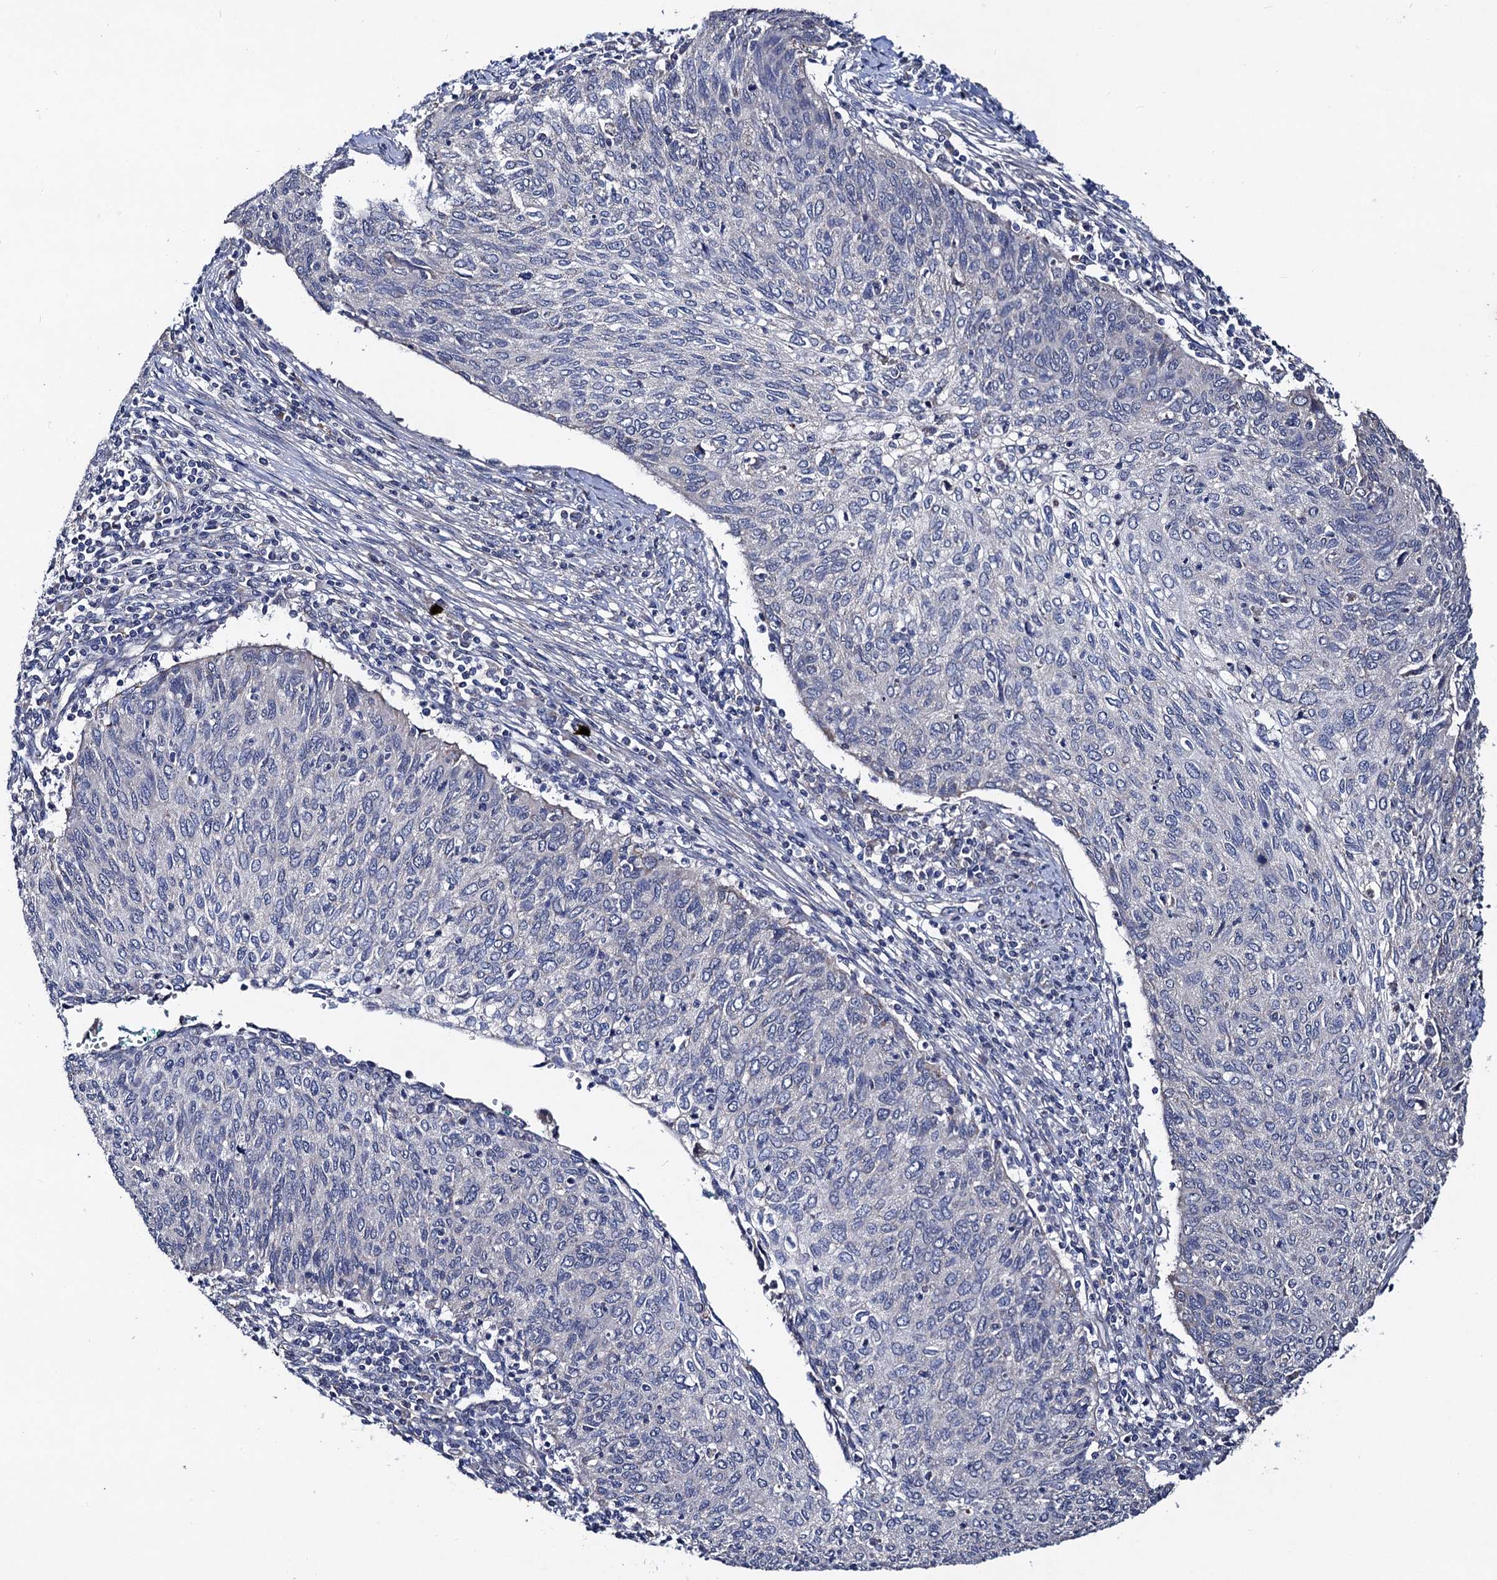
{"staining": {"intensity": "negative", "quantity": "none", "location": "none"}, "tissue": "cervical cancer", "cell_type": "Tumor cells", "image_type": "cancer", "snomed": [{"axis": "morphology", "description": "Squamous cell carcinoma, NOS"}, {"axis": "topography", "description": "Cervix"}], "caption": "This is a histopathology image of immunohistochemistry staining of cervical cancer, which shows no expression in tumor cells.", "gene": "VPS37D", "patient": {"sex": "female", "age": 38}}